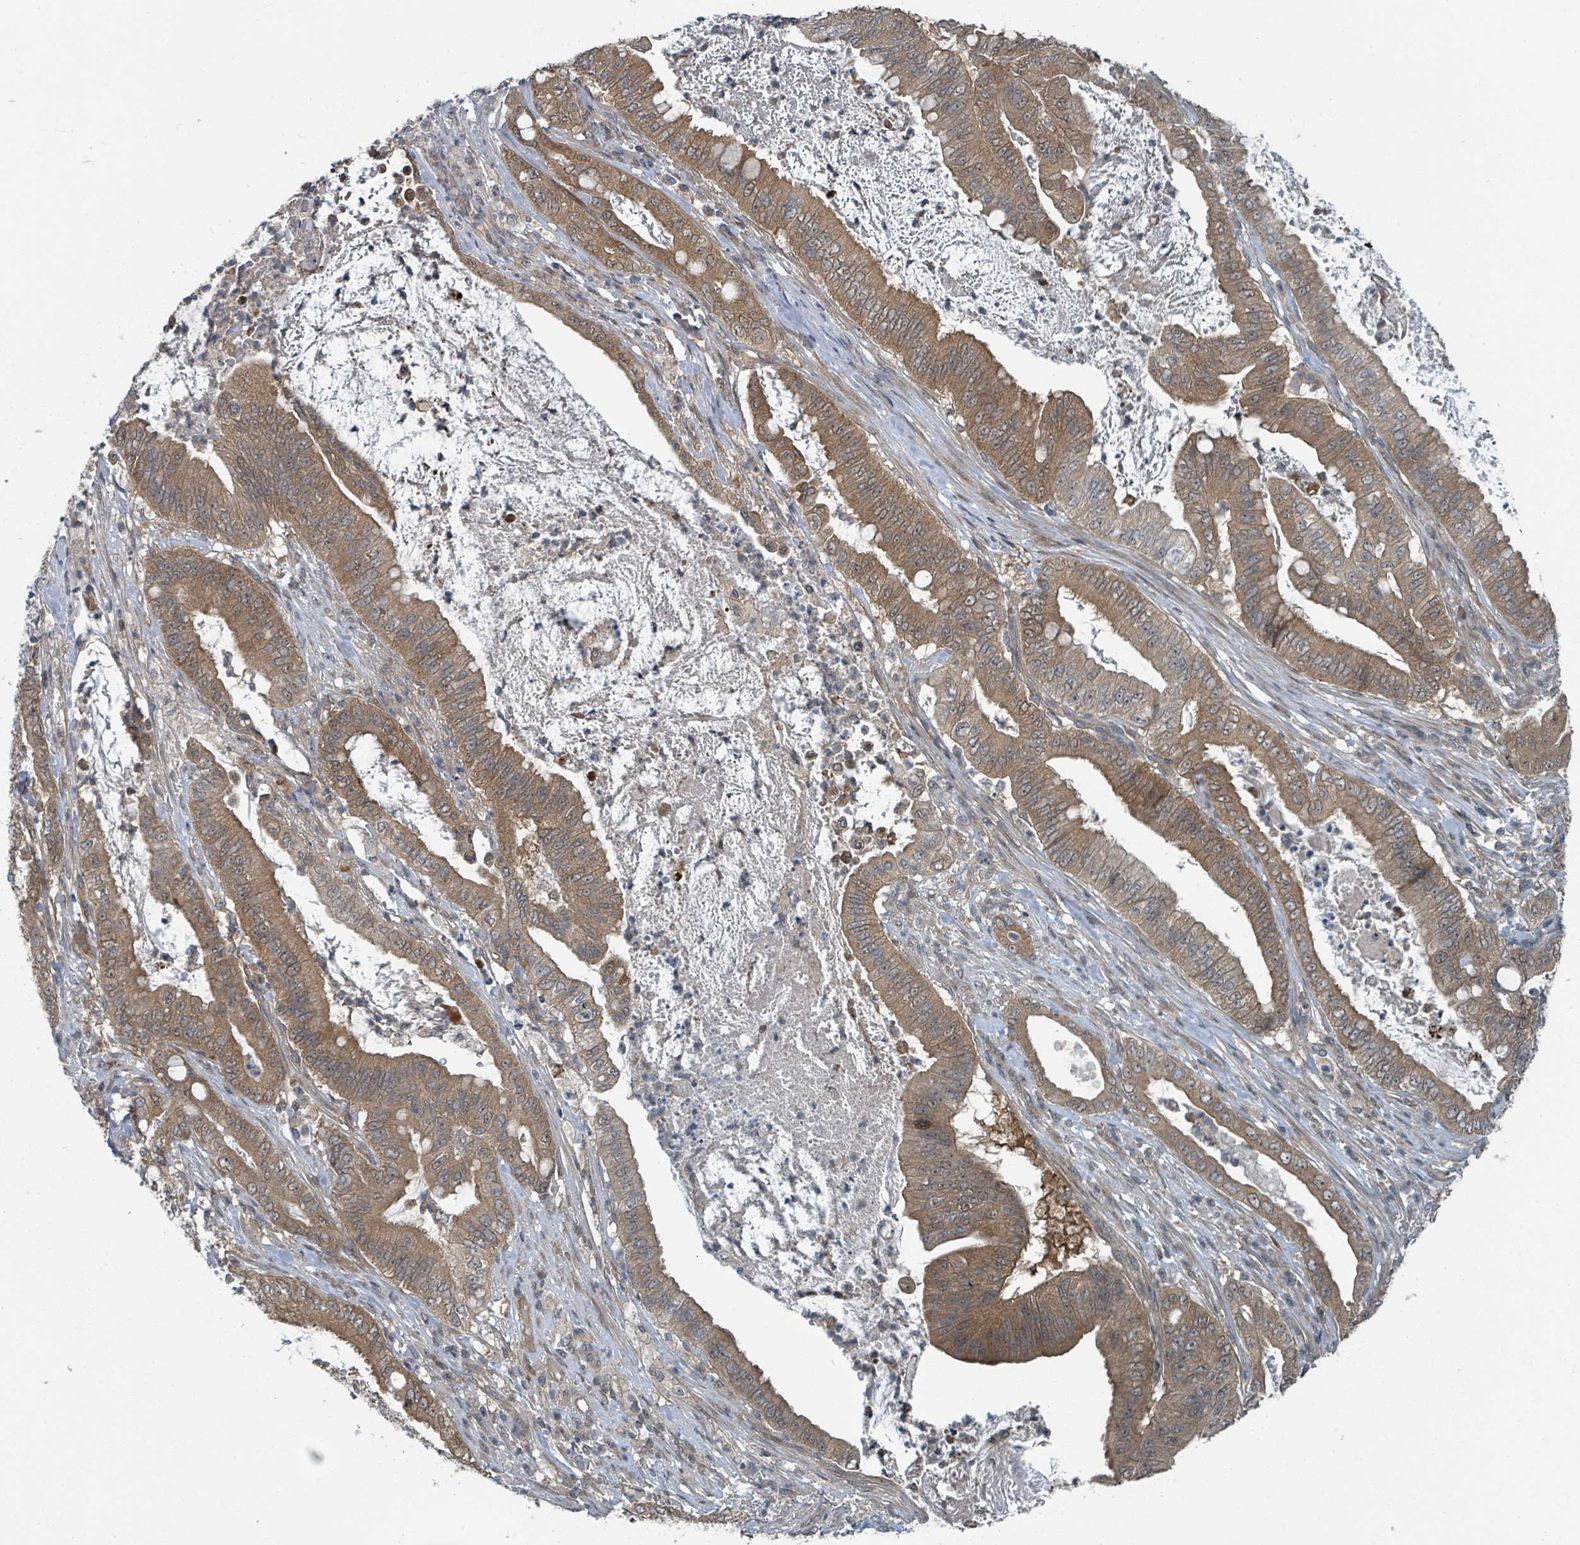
{"staining": {"intensity": "moderate", "quantity": ">75%", "location": "cytoplasmic/membranous,nuclear"}, "tissue": "pancreatic cancer", "cell_type": "Tumor cells", "image_type": "cancer", "snomed": [{"axis": "morphology", "description": "Adenocarcinoma, NOS"}, {"axis": "topography", "description": "Pancreas"}], "caption": "Protein analysis of pancreatic cancer tissue shows moderate cytoplasmic/membranous and nuclear staining in approximately >75% of tumor cells.", "gene": "GOLGA7", "patient": {"sex": "male", "age": 71}}